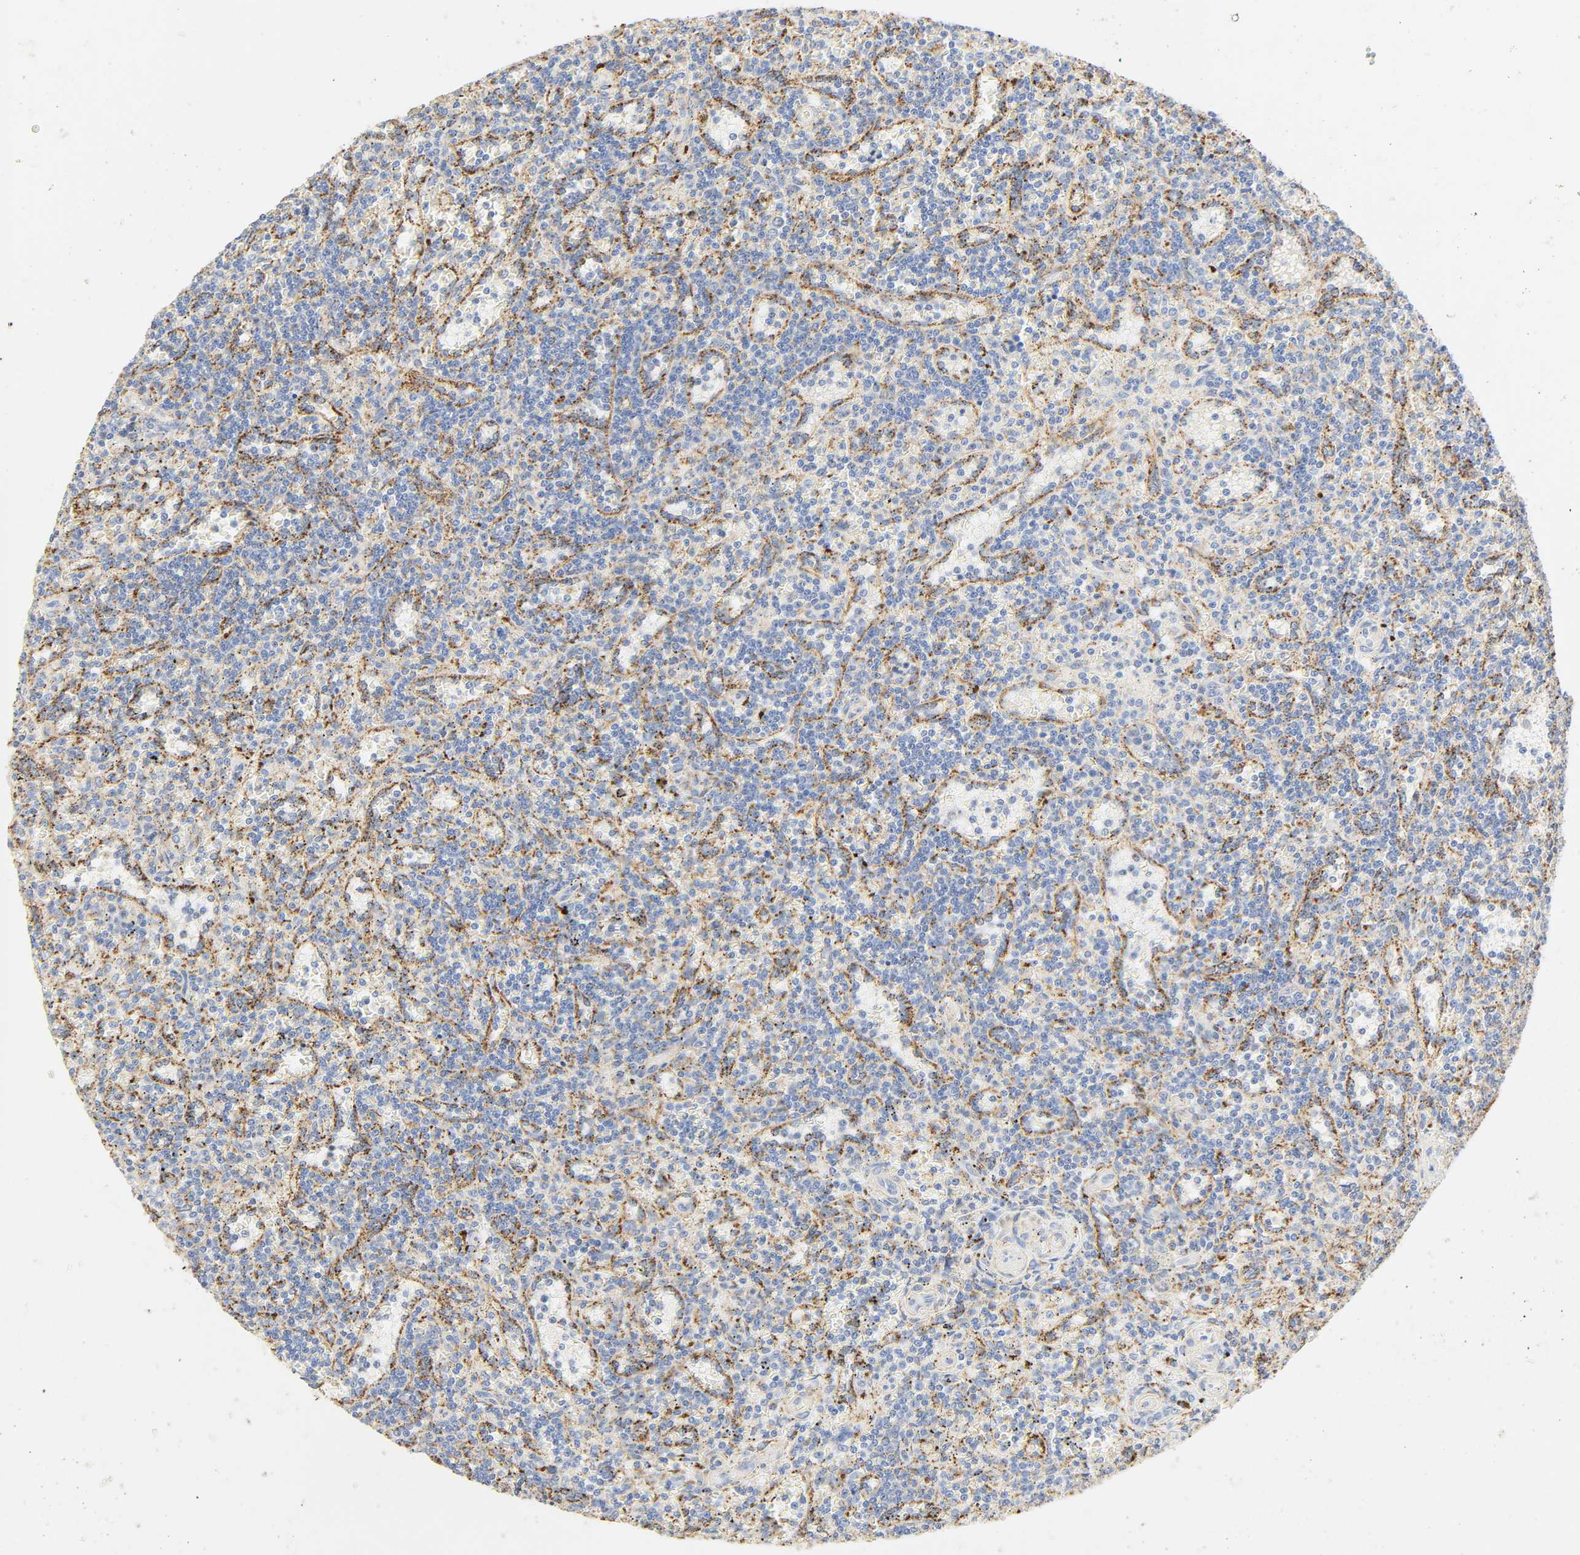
{"staining": {"intensity": "negative", "quantity": "none", "location": "none"}, "tissue": "lymphoma", "cell_type": "Tumor cells", "image_type": "cancer", "snomed": [{"axis": "morphology", "description": "Malignant lymphoma, non-Hodgkin's type, Low grade"}, {"axis": "topography", "description": "Spleen"}], "caption": "The photomicrograph demonstrates no staining of tumor cells in low-grade malignant lymphoma, non-Hodgkin's type.", "gene": "CAMK2A", "patient": {"sex": "male", "age": 73}}